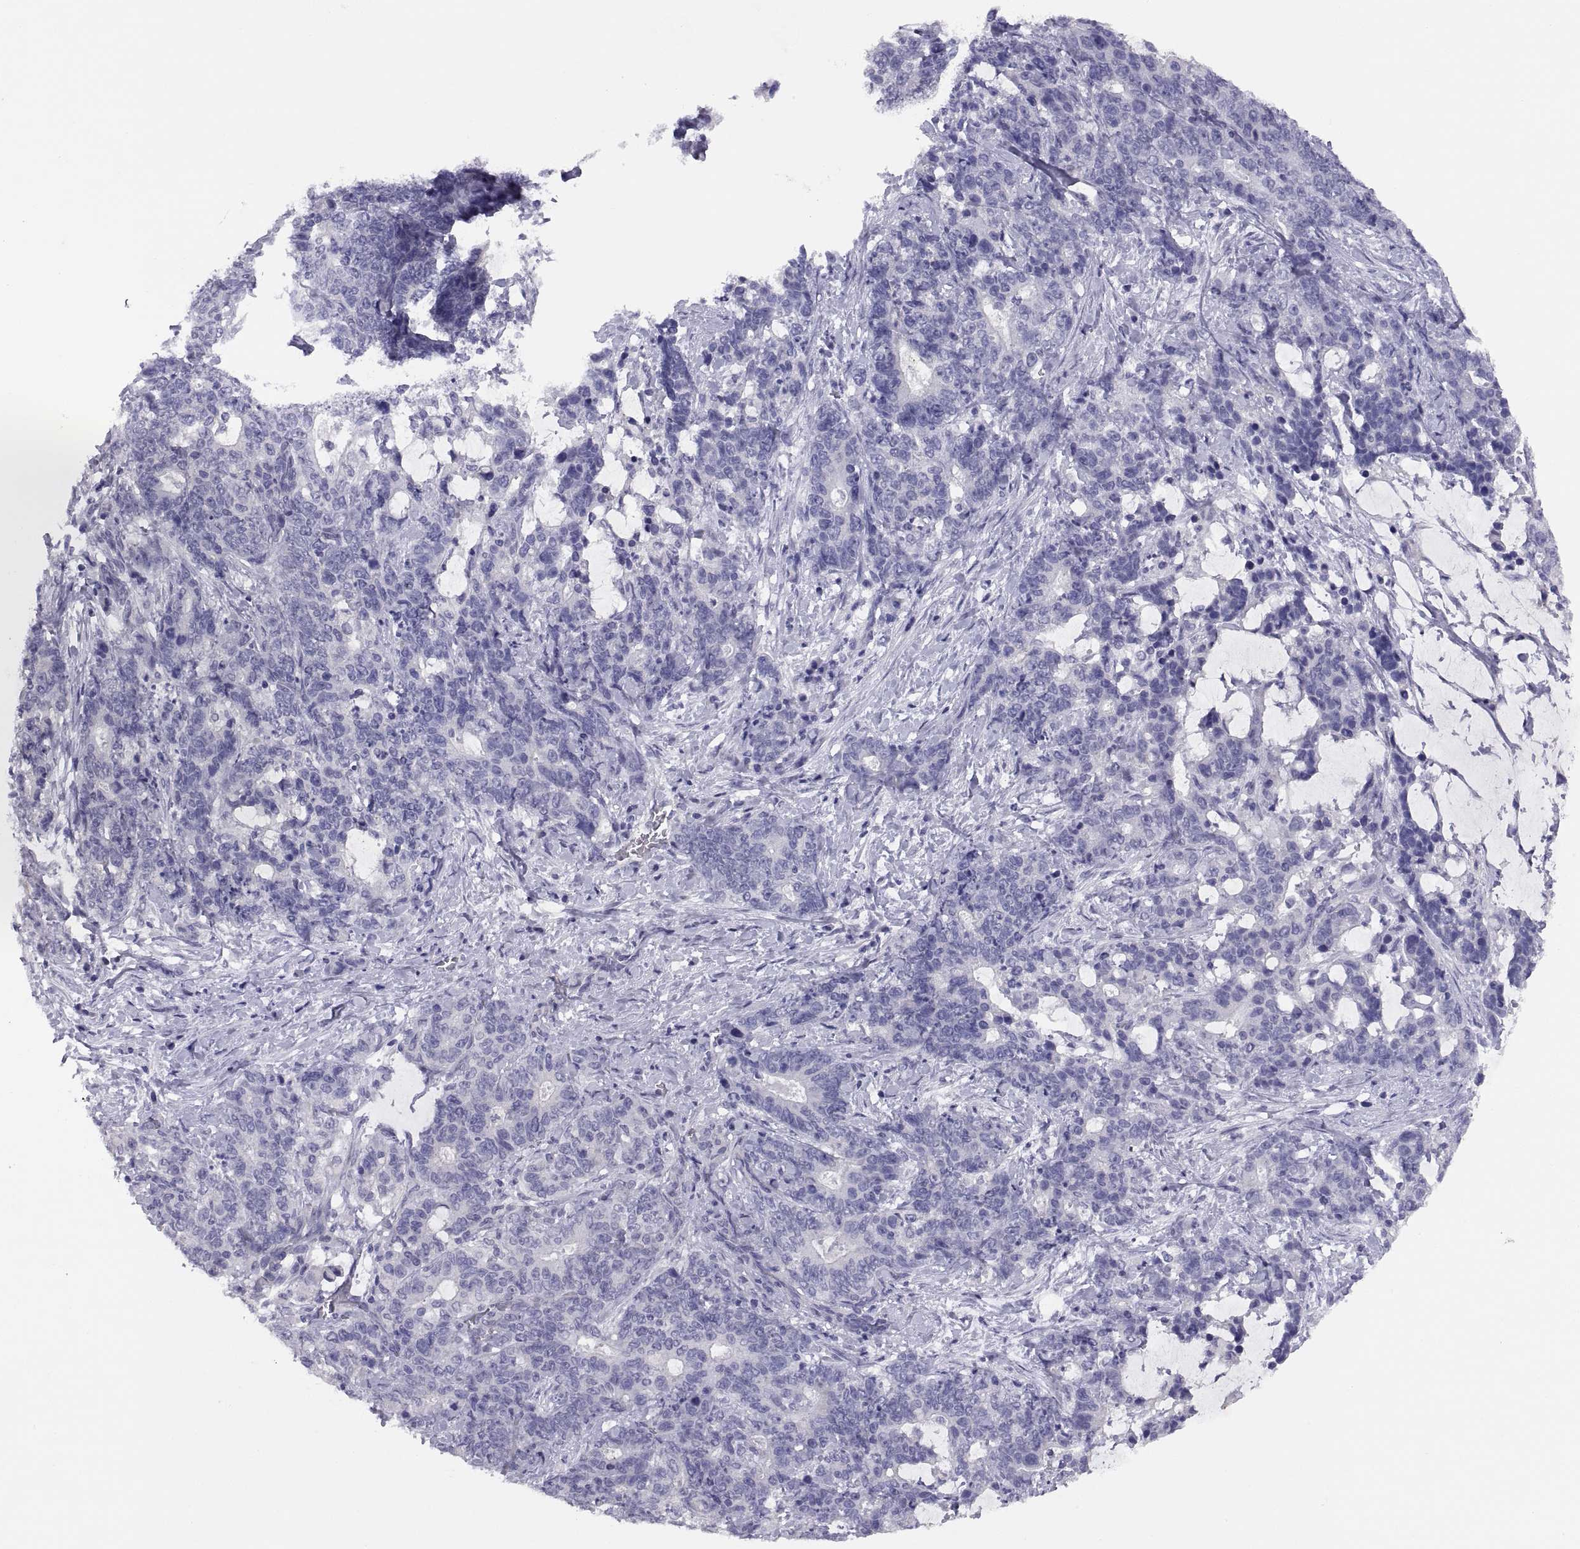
{"staining": {"intensity": "negative", "quantity": "none", "location": "none"}, "tissue": "stomach cancer", "cell_type": "Tumor cells", "image_type": "cancer", "snomed": [{"axis": "morphology", "description": "Normal tissue, NOS"}, {"axis": "morphology", "description": "Adenocarcinoma, NOS"}, {"axis": "topography", "description": "Stomach"}], "caption": "Tumor cells are negative for protein expression in human adenocarcinoma (stomach).", "gene": "STRC", "patient": {"sex": "female", "age": 64}}